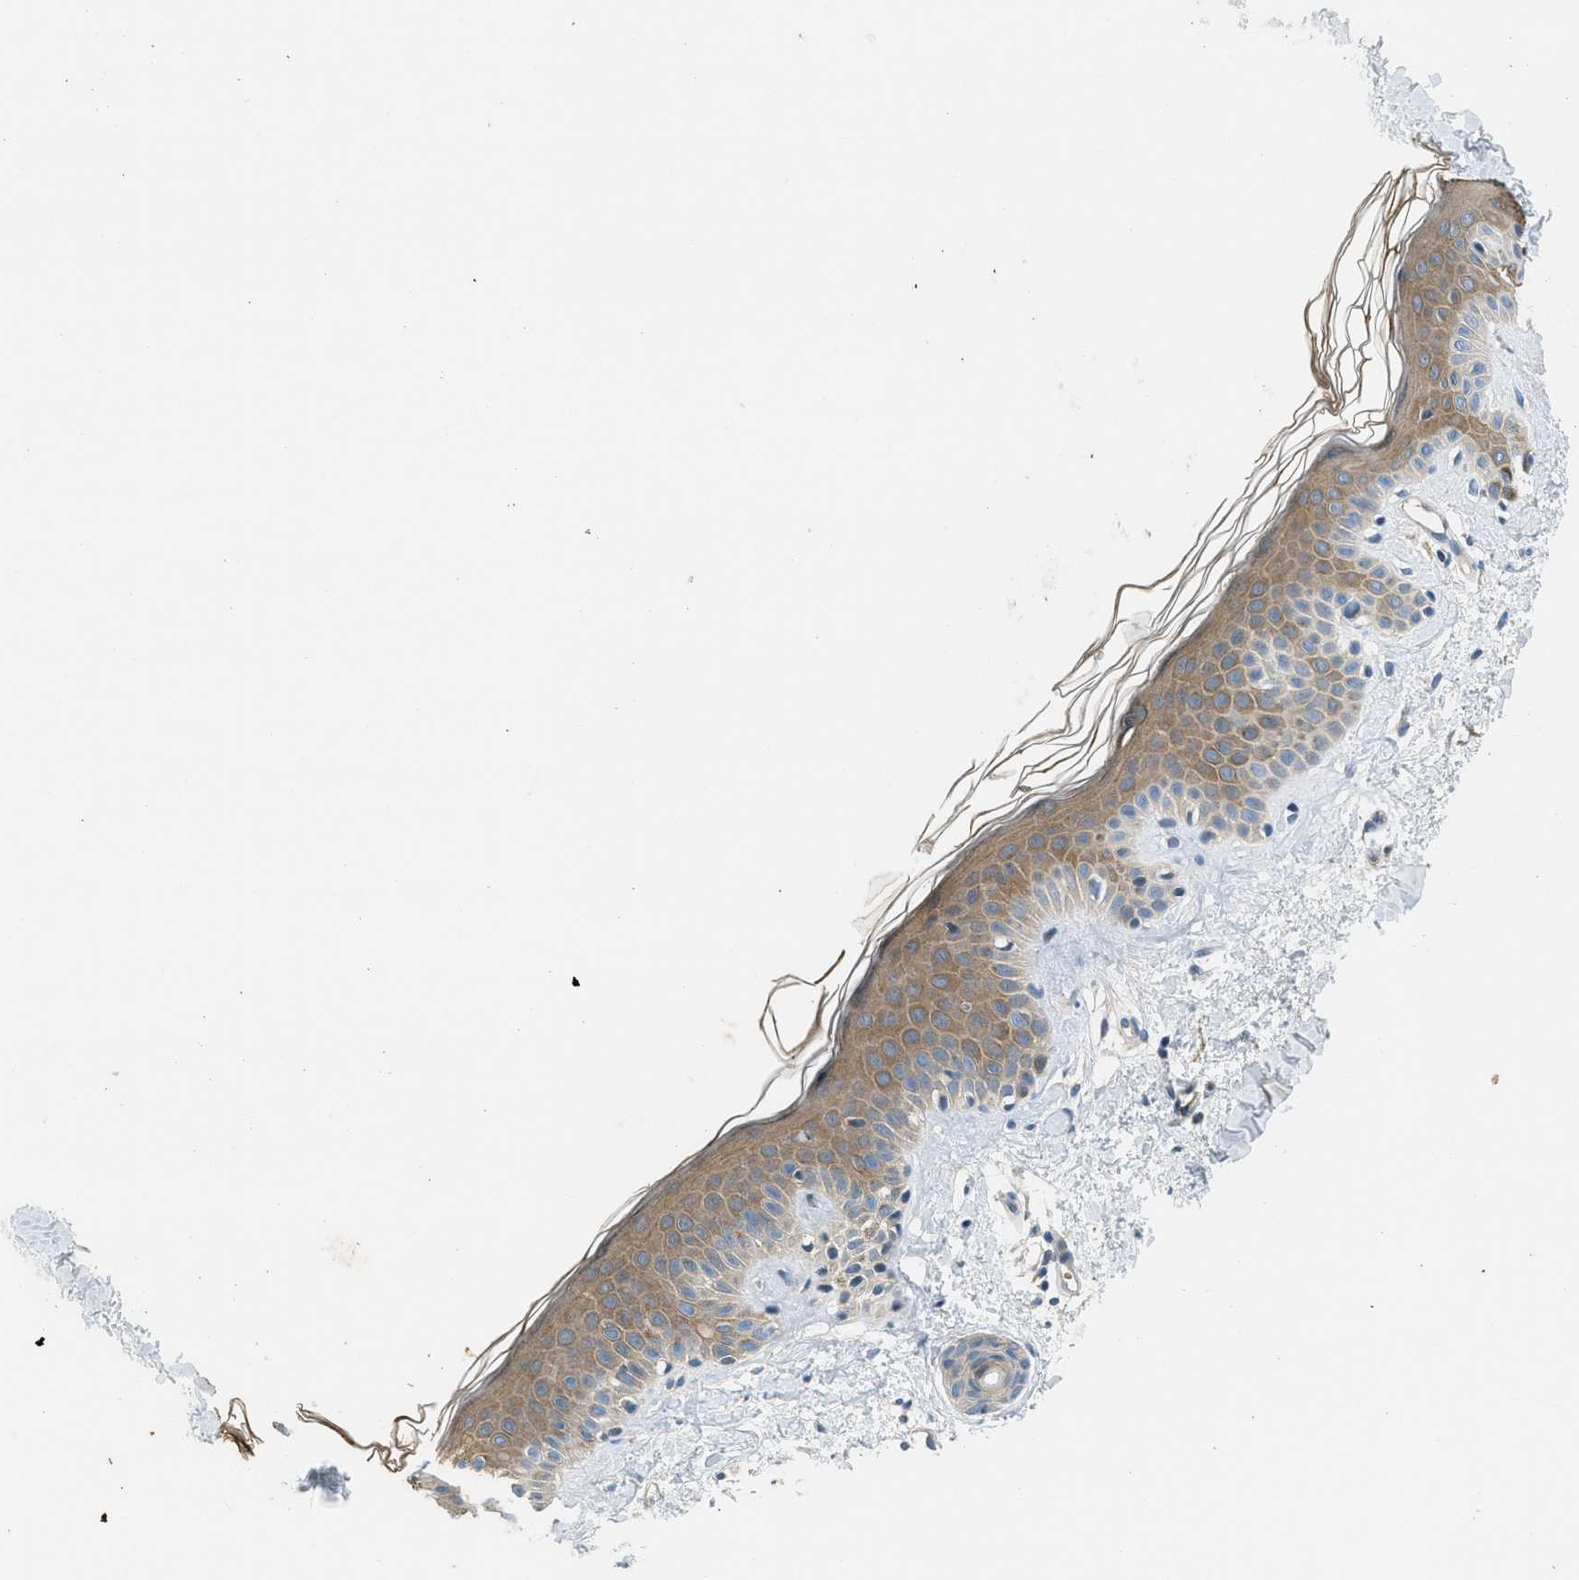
{"staining": {"intensity": "negative", "quantity": "none", "location": "none"}, "tissue": "skin", "cell_type": "Fibroblasts", "image_type": "normal", "snomed": [{"axis": "morphology", "description": "Normal tissue, NOS"}, {"axis": "topography", "description": "Skin"}], "caption": "This is an IHC micrograph of benign human skin. There is no expression in fibroblasts.", "gene": "ADCY6", "patient": {"sex": "male", "age": 67}}